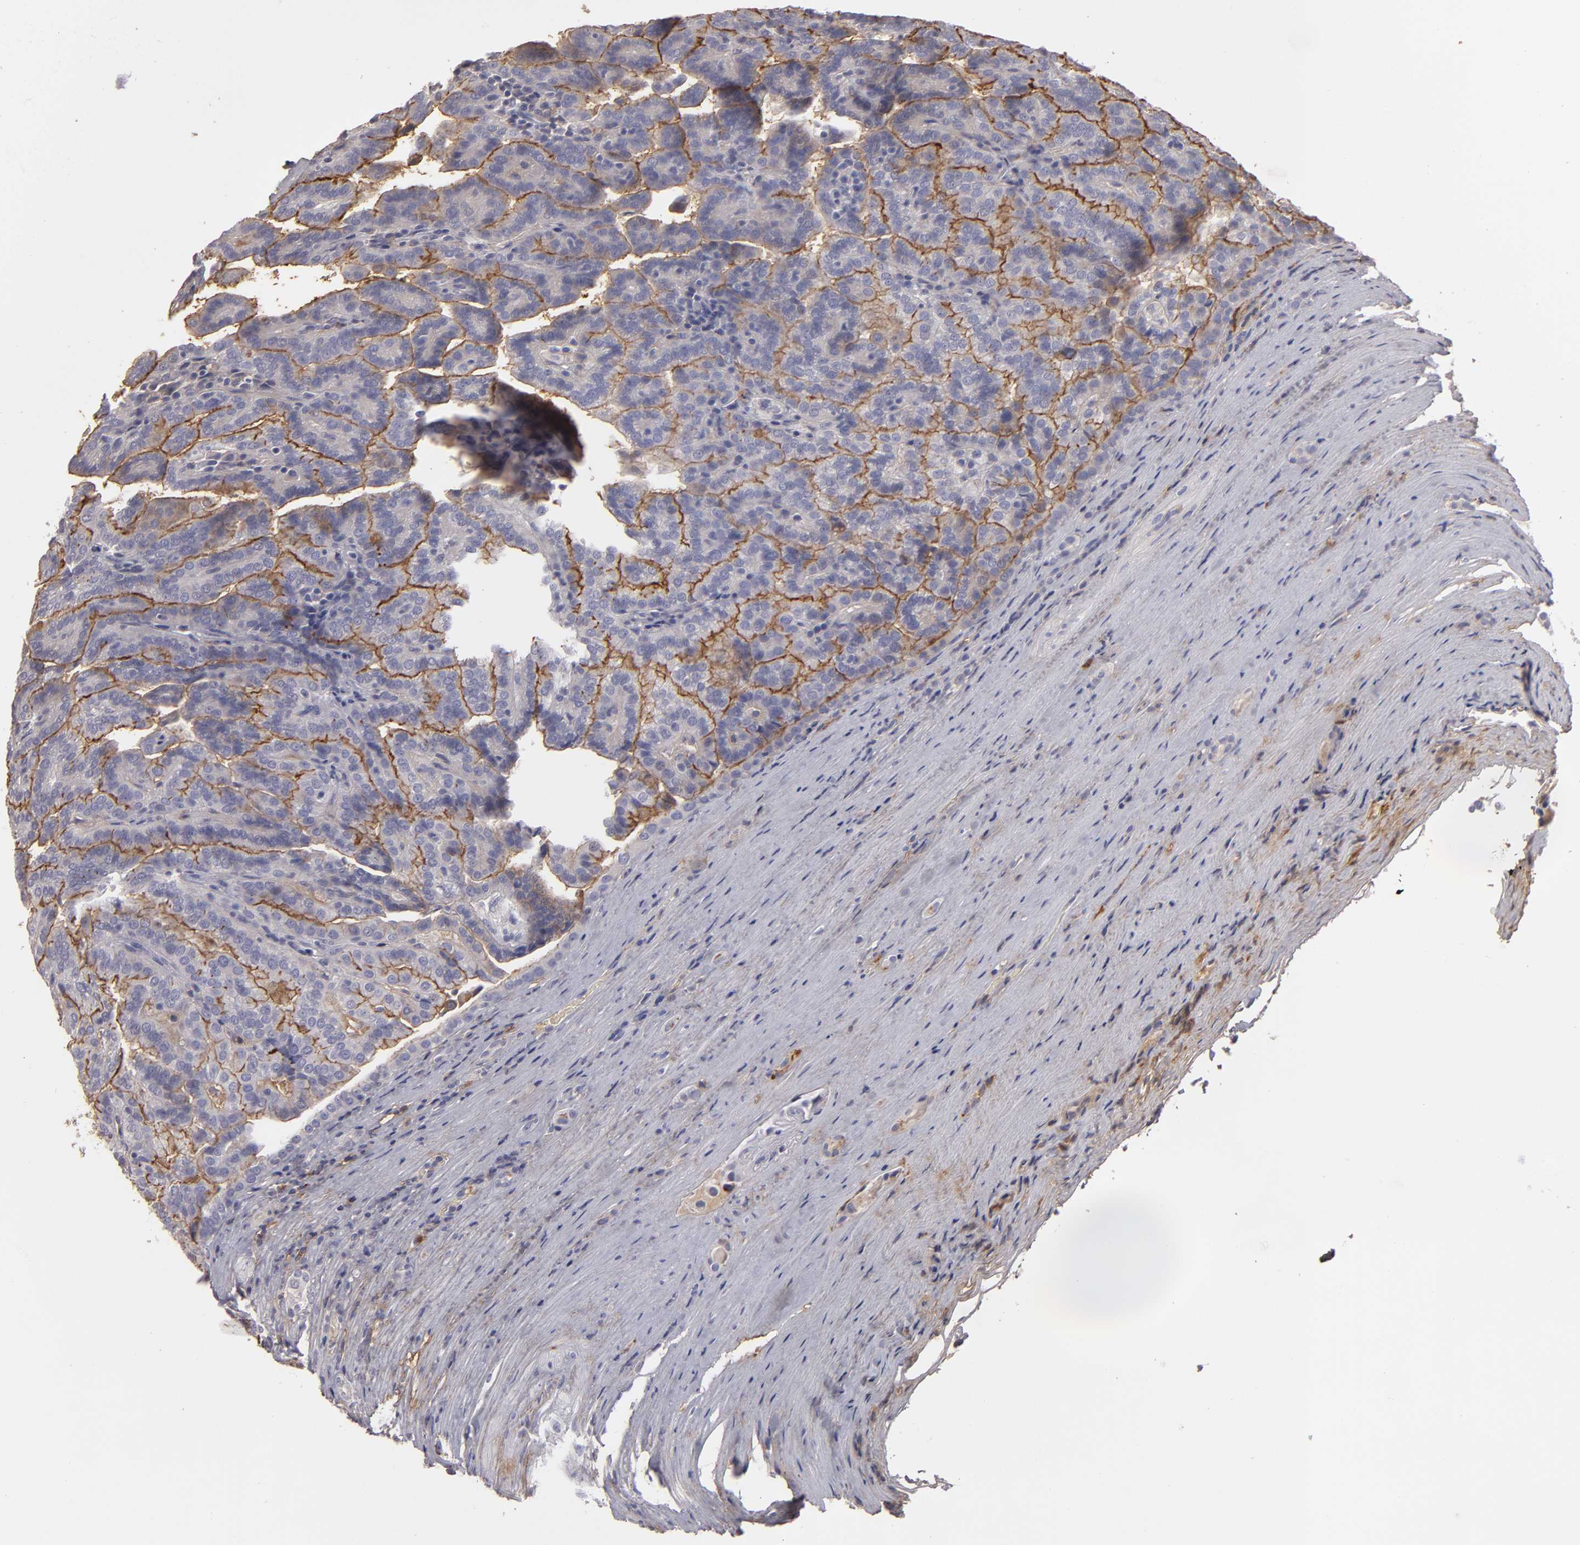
{"staining": {"intensity": "negative", "quantity": "none", "location": "none"}, "tissue": "renal cancer", "cell_type": "Tumor cells", "image_type": "cancer", "snomed": [{"axis": "morphology", "description": "Adenocarcinoma, NOS"}, {"axis": "topography", "description": "Kidney"}], "caption": "Renal cancer stained for a protein using IHC demonstrates no staining tumor cells.", "gene": "FBLN1", "patient": {"sex": "male", "age": 61}}